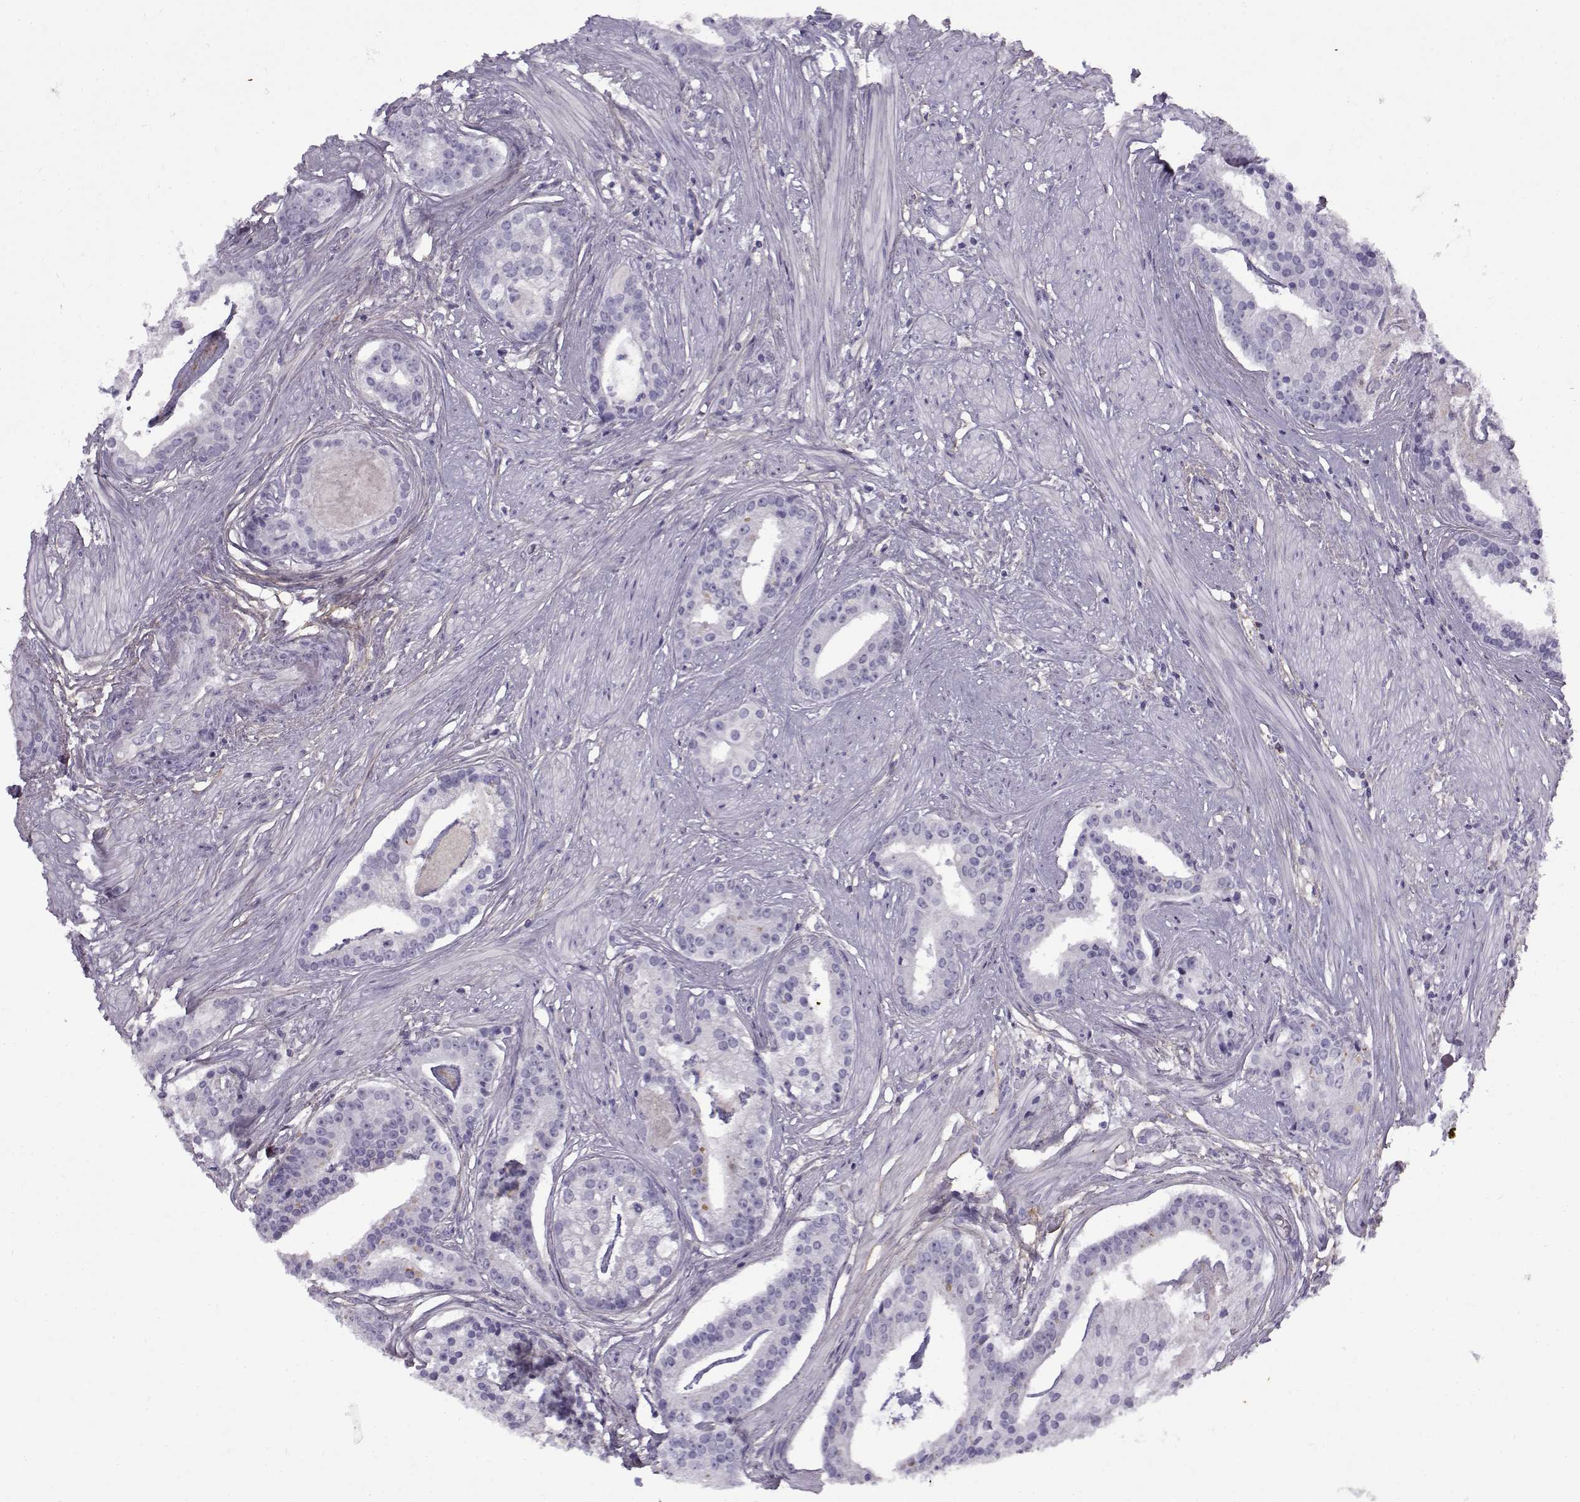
{"staining": {"intensity": "negative", "quantity": "none", "location": "none"}, "tissue": "prostate cancer", "cell_type": "Tumor cells", "image_type": "cancer", "snomed": [{"axis": "morphology", "description": "Adenocarcinoma, NOS"}, {"axis": "topography", "description": "Prostate and seminal vesicle, NOS"}, {"axis": "topography", "description": "Prostate"}], "caption": "Adenocarcinoma (prostate) stained for a protein using immunohistochemistry (IHC) exhibits no staining tumor cells.", "gene": "GTSF1L", "patient": {"sex": "male", "age": 44}}